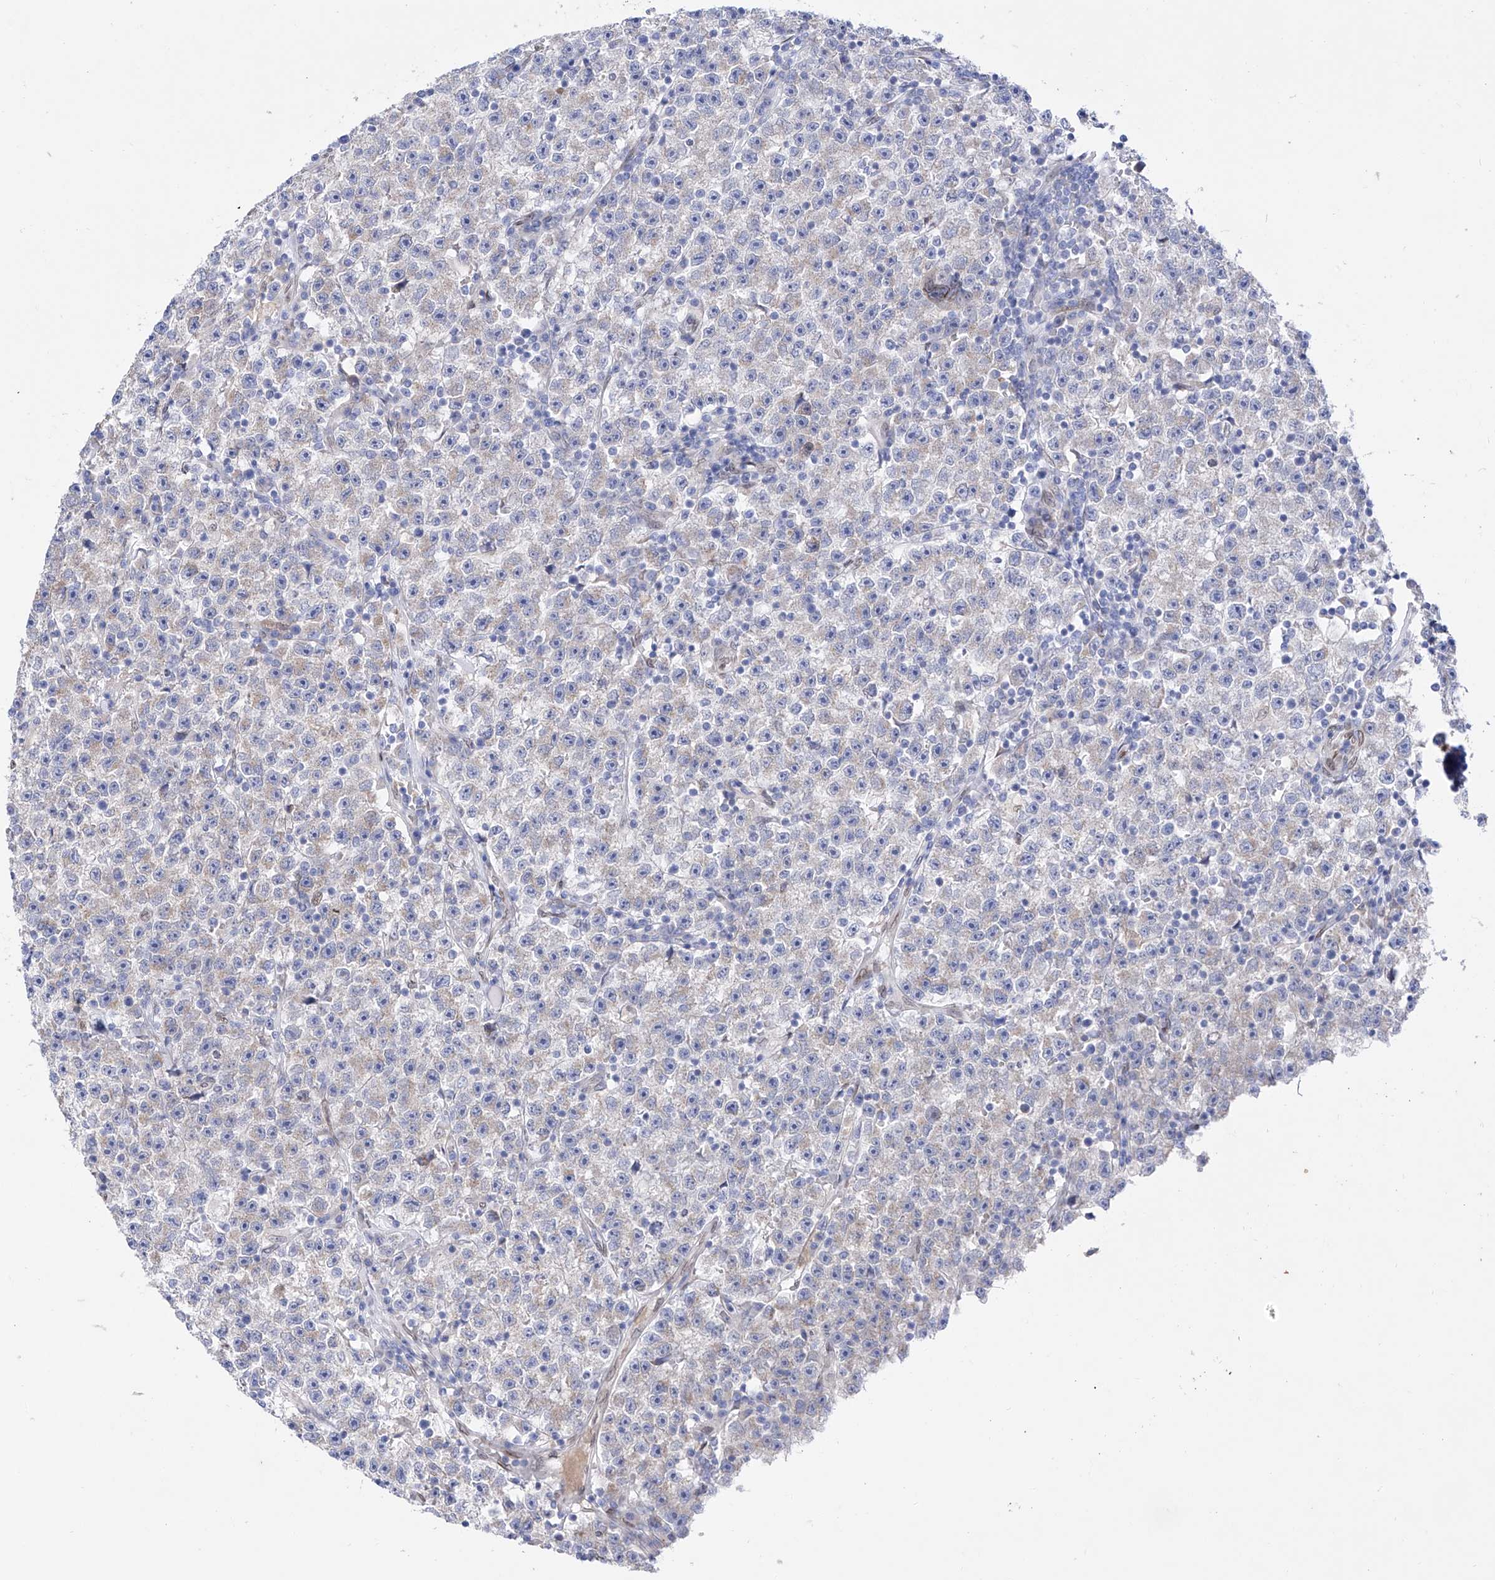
{"staining": {"intensity": "negative", "quantity": "none", "location": "none"}, "tissue": "testis cancer", "cell_type": "Tumor cells", "image_type": "cancer", "snomed": [{"axis": "morphology", "description": "Seminoma, NOS"}, {"axis": "topography", "description": "Testis"}], "caption": "Immunohistochemistry (IHC) image of testis seminoma stained for a protein (brown), which shows no expression in tumor cells.", "gene": "LCLAT1", "patient": {"sex": "male", "age": 22}}